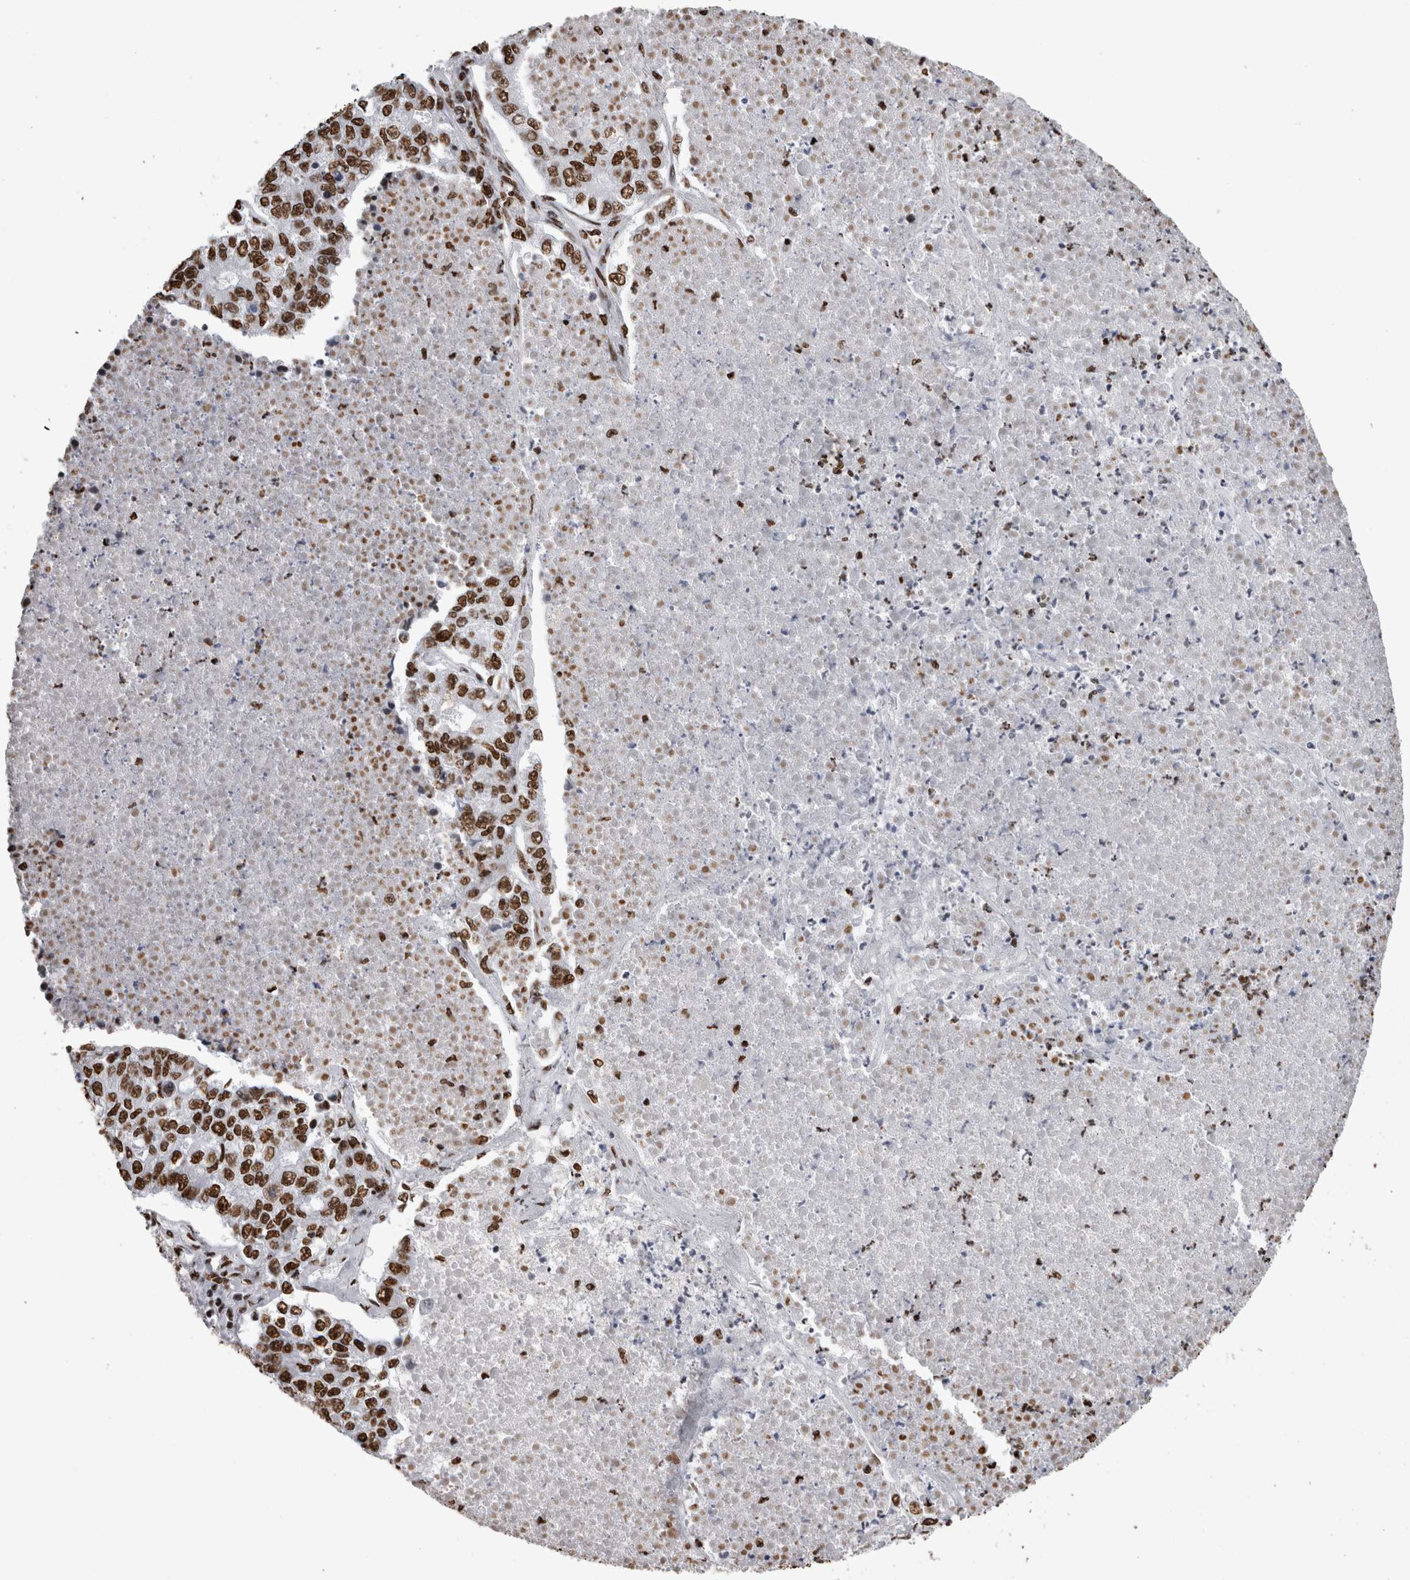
{"staining": {"intensity": "strong", "quantity": ">75%", "location": "nuclear"}, "tissue": "lung cancer", "cell_type": "Tumor cells", "image_type": "cancer", "snomed": [{"axis": "morphology", "description": "Adenocarcinoma, NOS"}, {"axis": "topography", "description": "Lung"}], "caption": "Protein positivity by immunohistochemistry (IHC) exhibits strong nuclear staining in about >75% of tumor cells in lung cancer.", "gene": "HNRNPM", "patient": {"sex": "male", "age": 49}}